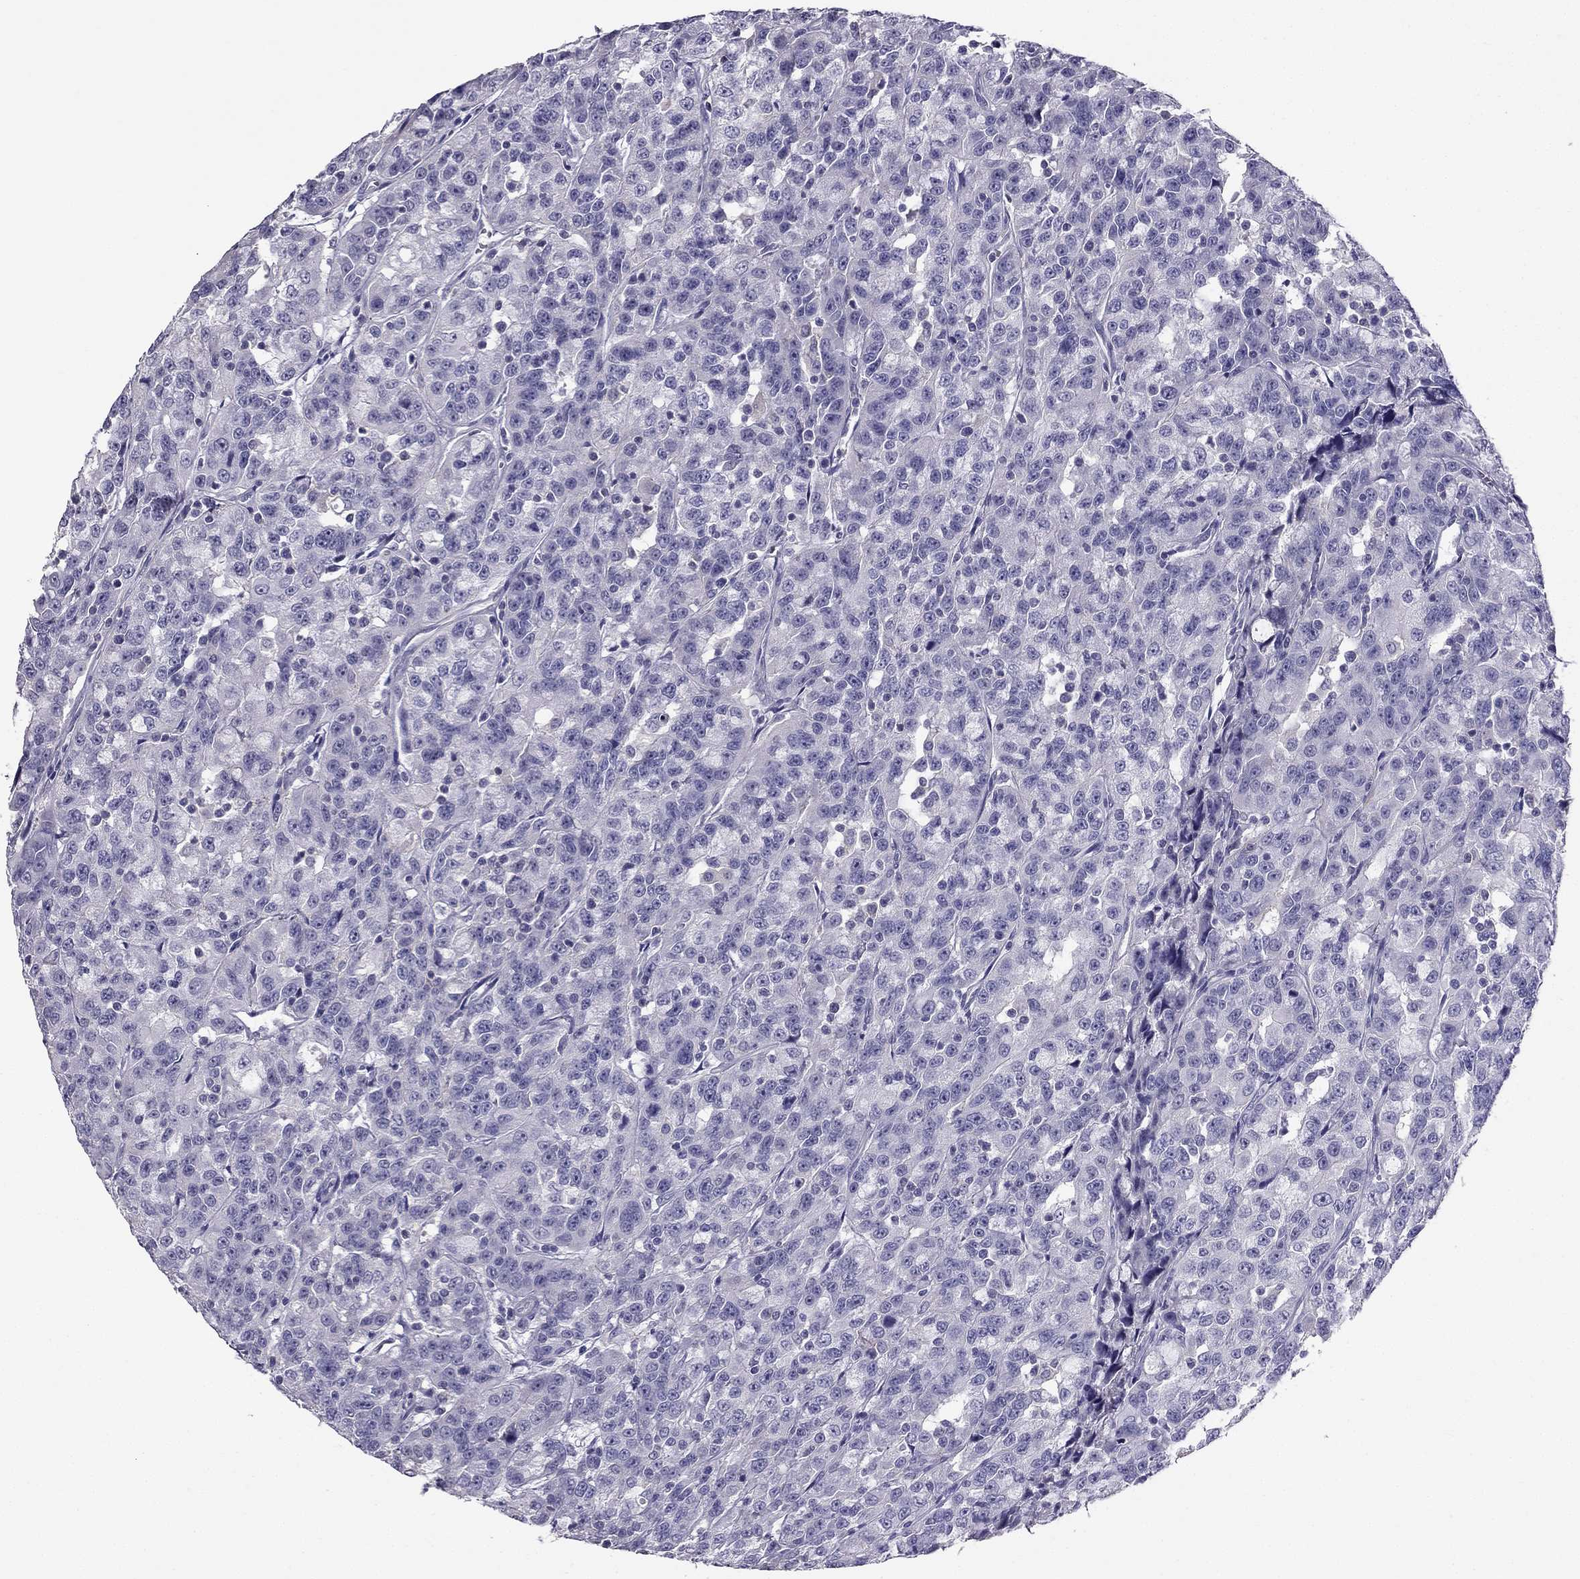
{"staining": {"intensity": "negative", "quantity": "none", "location": "none"}, "tissue": "urothelial cancer", "cell_type": "Tumor cells", "image_type": "cancer", "snomed": [{"axis": "morphology", "description": "Urothelial carcinoma, NOS"}, {"axis": "morphology", "description": "Urothelial carcinoma, High grade"}, {"axis": "topography", "description": "Urinary bladder"}], "caption": "Immunohistochemistry image of high-grade urothelial carcinoma stained for a protein (brown), which demonstrates no staining in tumor cells. Brightfield microscopy of immunohistochemistry stained with DAB (brown) and hematoxylin (blue), captured at high magnification.", "gene": "LMTK3", "patient": {"sex": "female", "age": 73}}